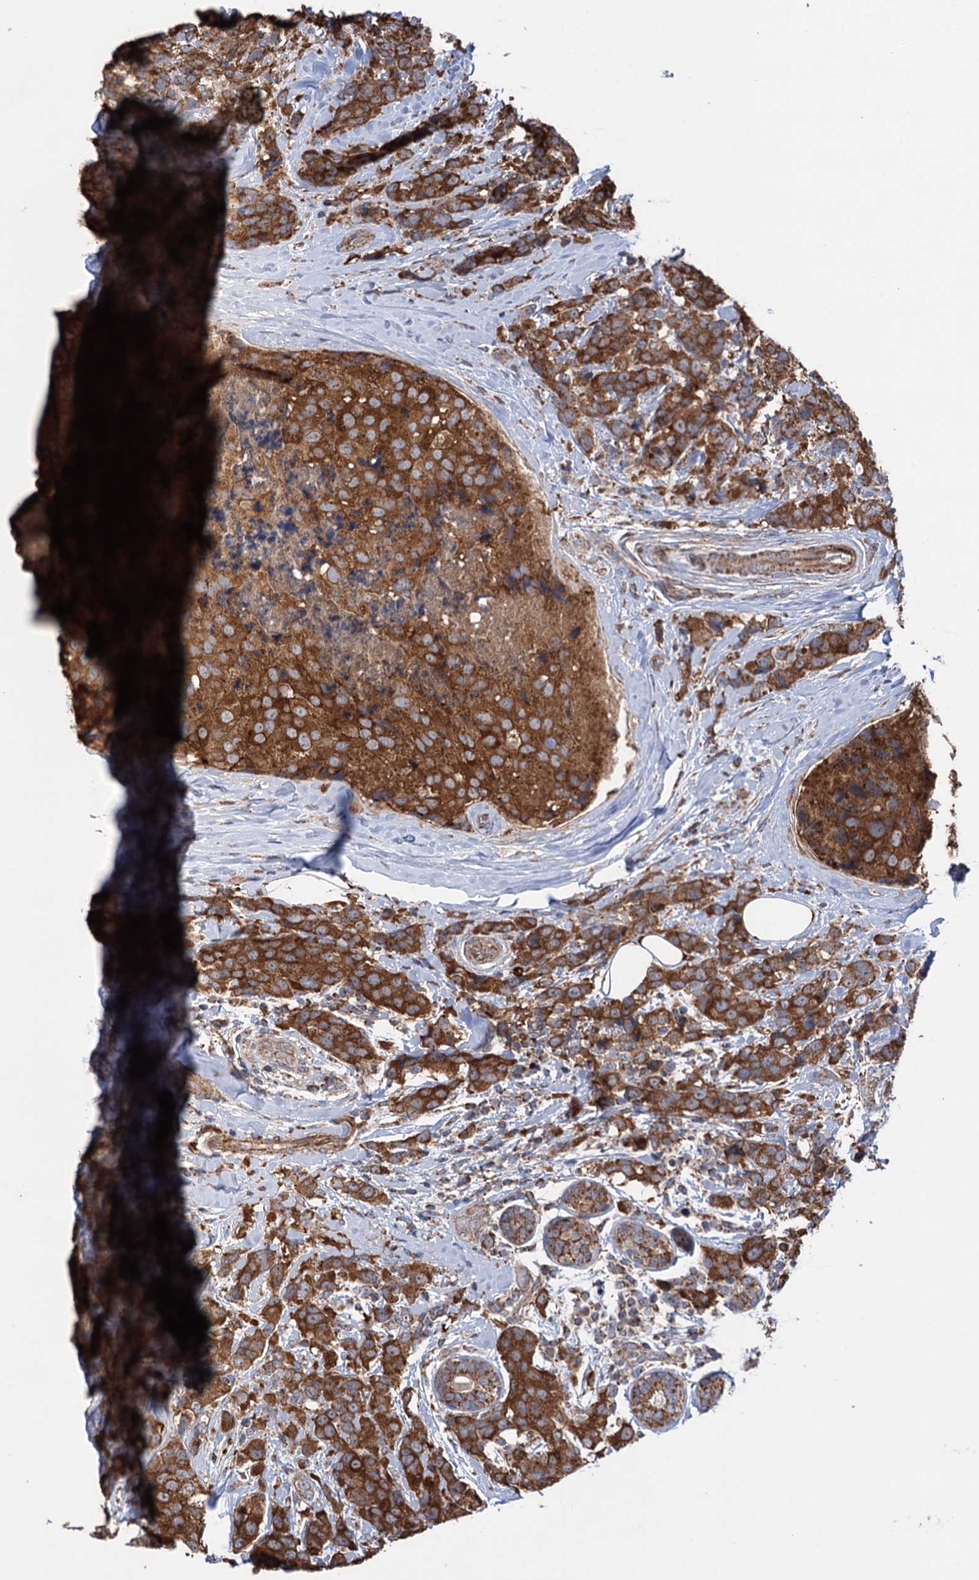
{"staining": {"intensity": "moderate", "quantity": ">75%", "location": "cytoplasmic/membranous"}, "tissue": "breast cancer", "cell_type": "Tumor cells", "image_type": "cancer", "snomed": [{"axis": "morphology", "description": "Lobular carcinoma"}, {"axis": "topography", "description": "Breast"}], "caption": "Breast cancer stained with a brown dye demonstrates moderate cytoplasmic/membranous positive positivity in about >75% of tumor cells.", "gene": "SUCLA2", "patient": {"sex": "female", "age": 59}}